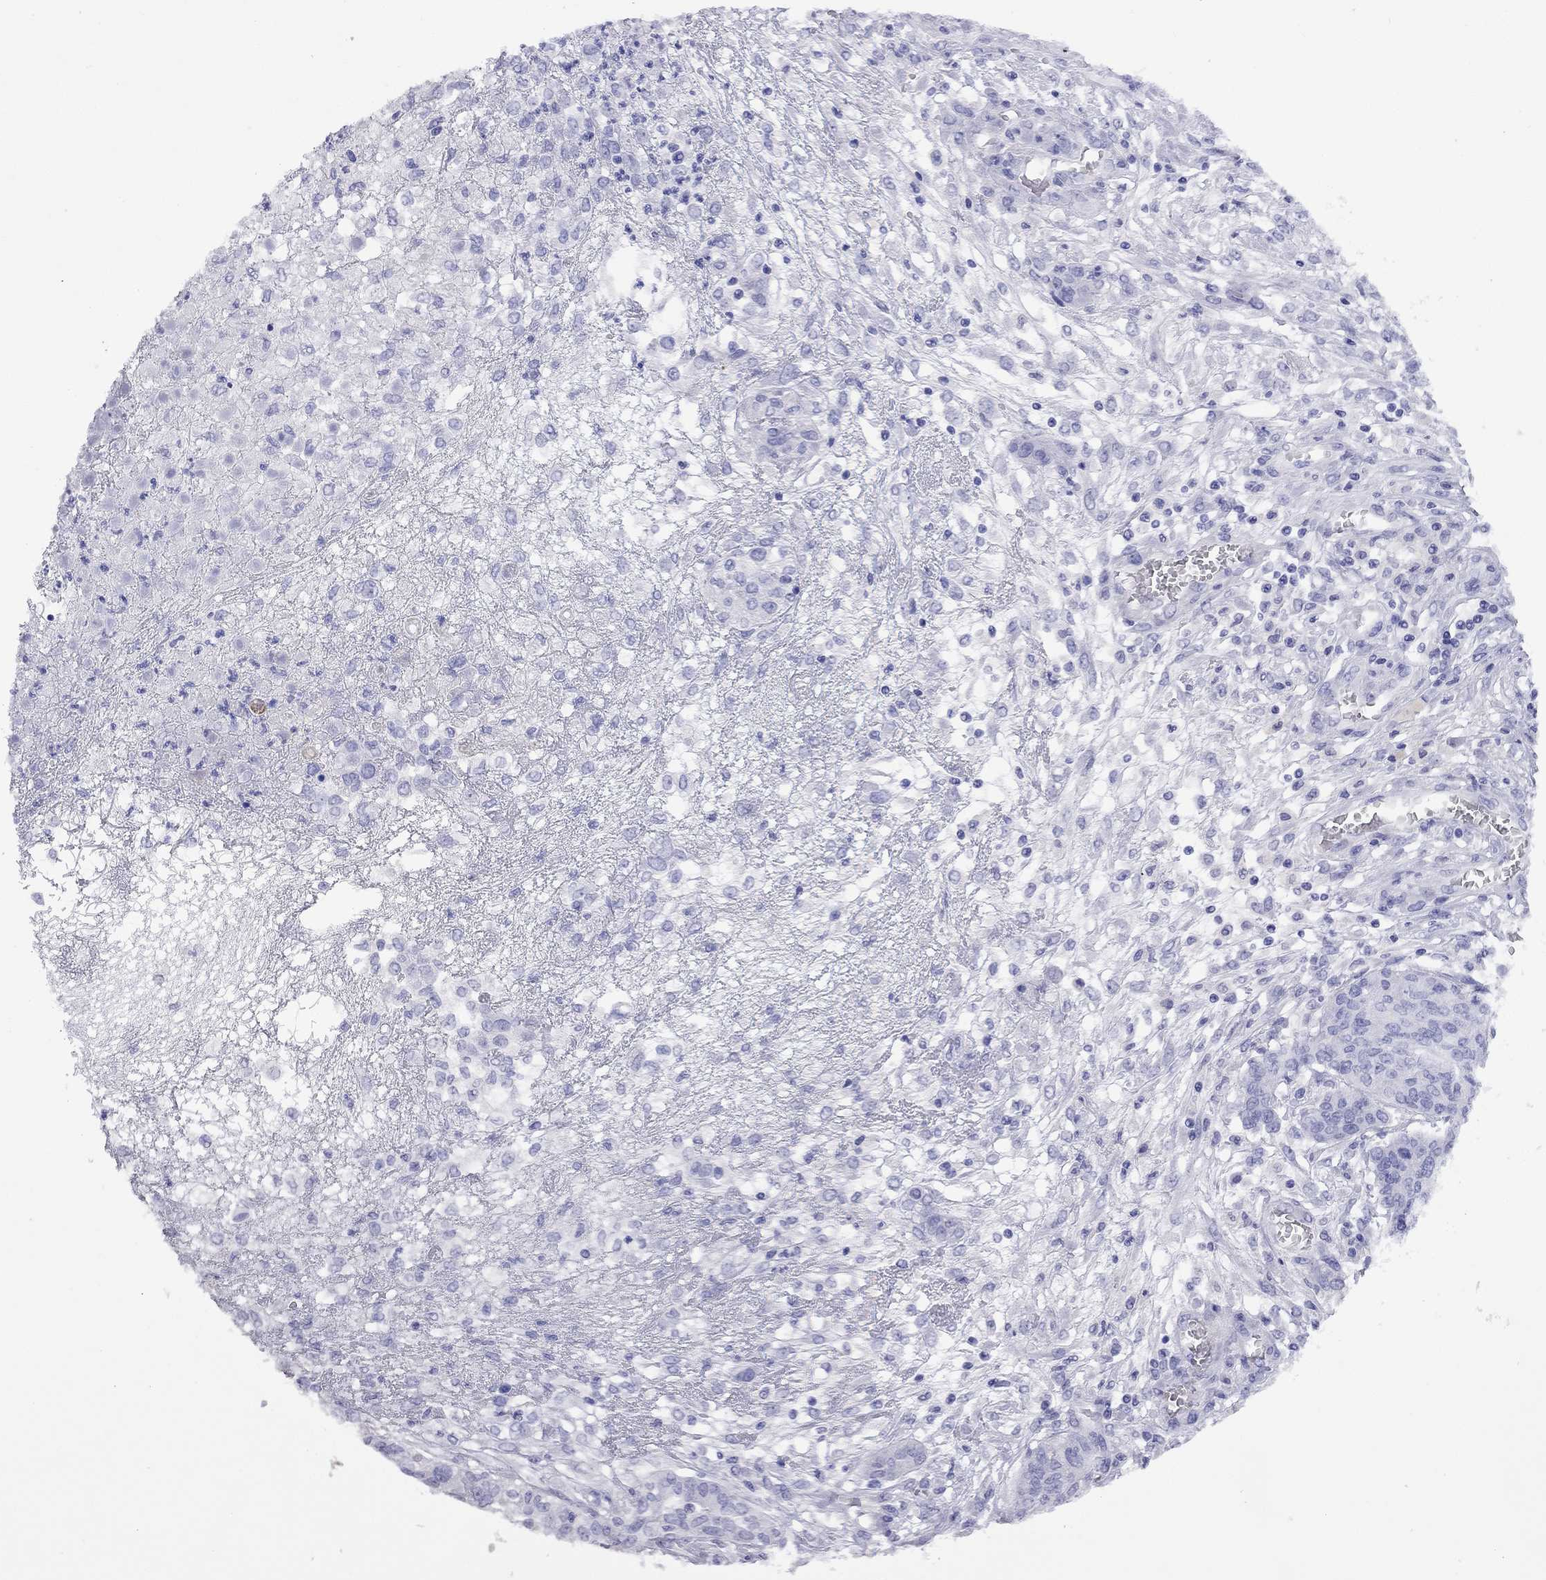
{"staining": {"intensity": "negative", "quantity": "none", "location": "none"}, "tissue": "ovarian cancer", "cell_type": "Tumor cells", "image_type": "cancer", "snomed": [{"axis": "morphology", "description": "Cystadenocarcinoma, serous, NOS"}, {"axis": "topography", "description": "Ovary"}], "caption": "Ovarian cancer was stained to show a protein in brown. There is no significant positivity in tumor cells.", "gene": "KIAA2012", "patient": {"sex": "female", "age": 67}}